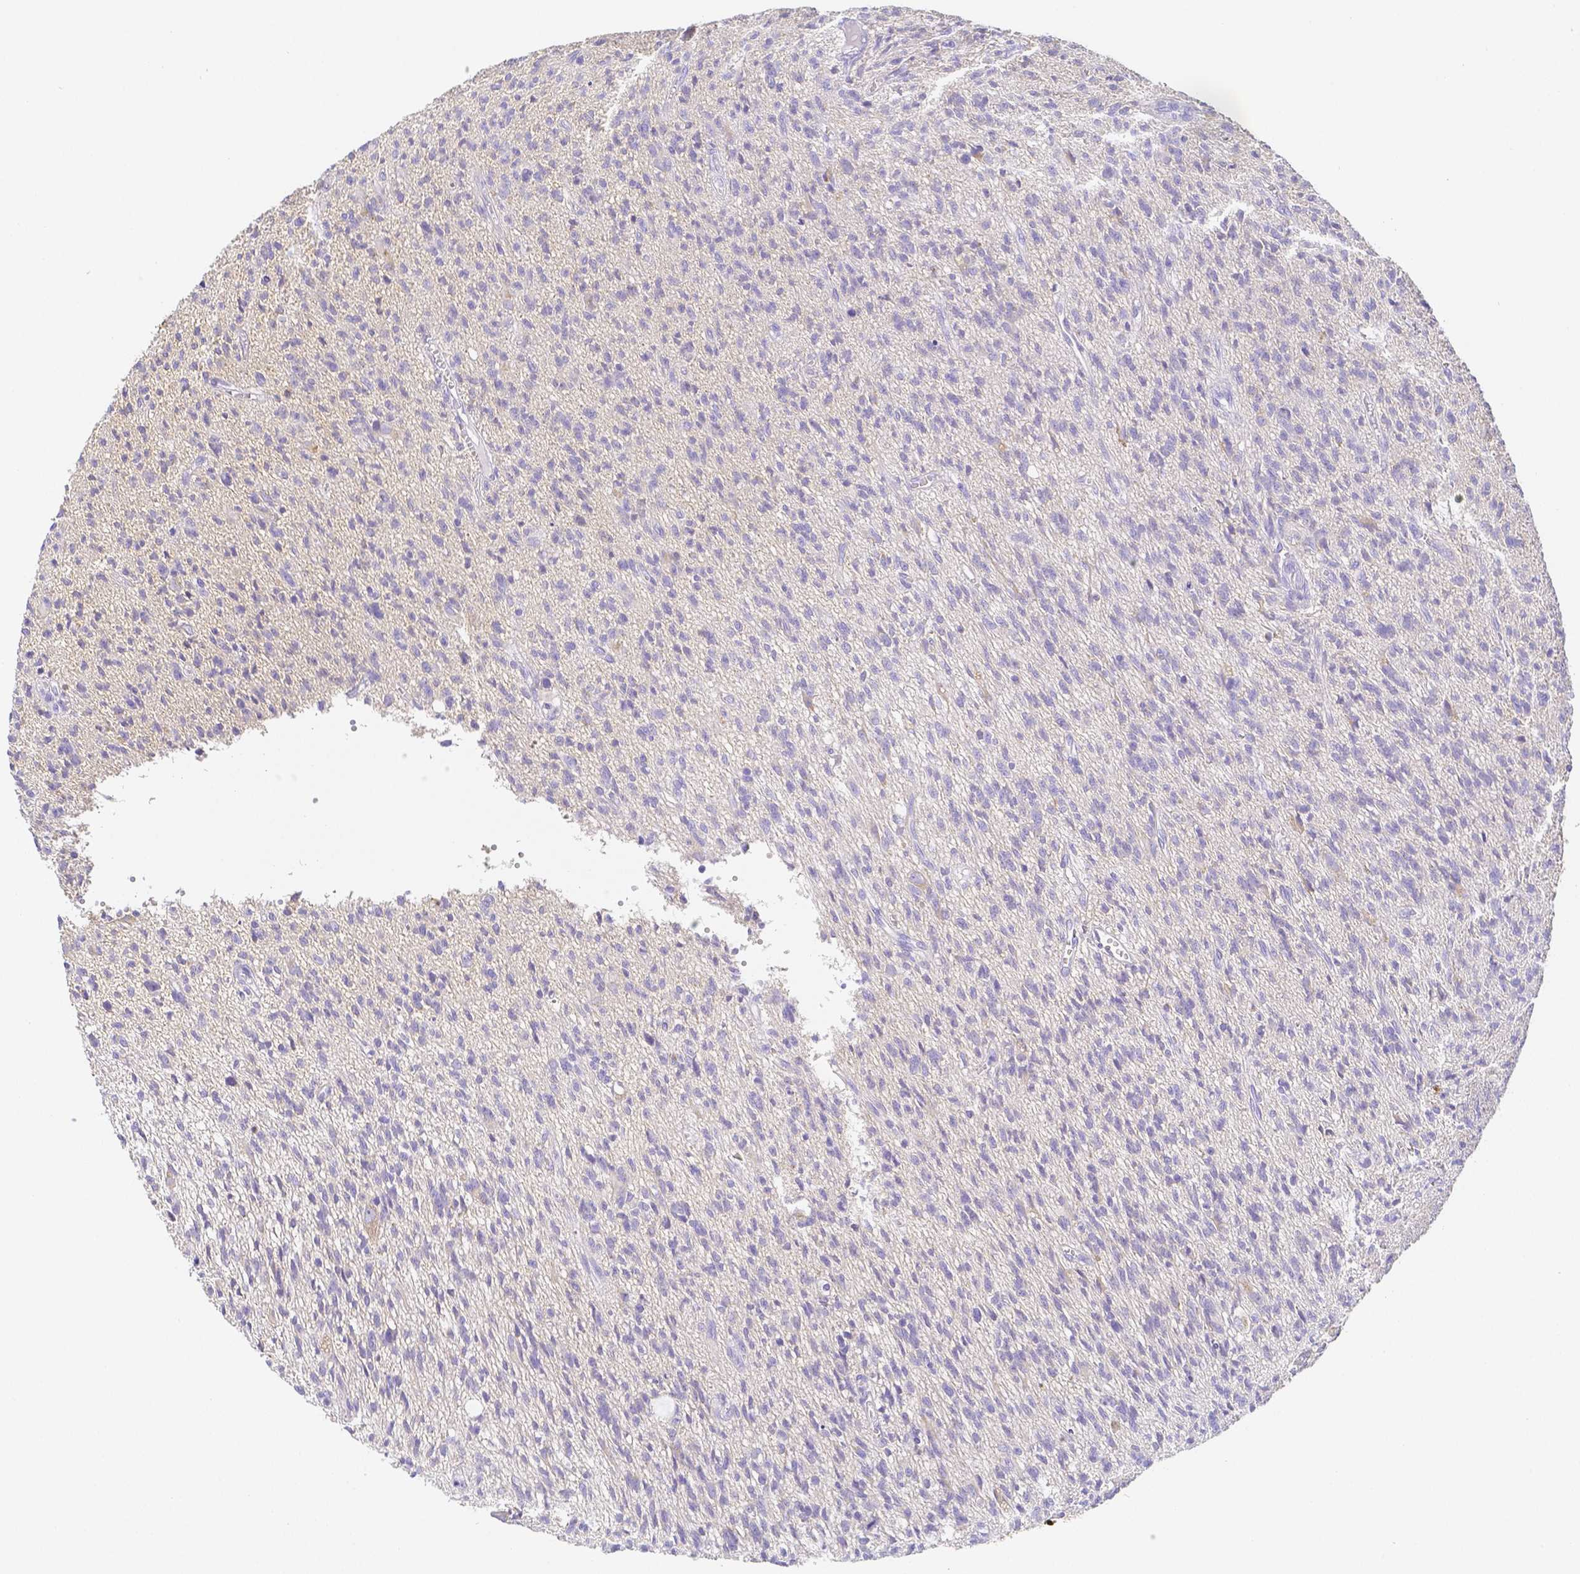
{"staining": {"intensity": "negative", "quantity": "none", "location": "none"}, "tissue": "glioma", "cell_type": "Tumor cells", "image_type": "cancer", "snomed": [{"axis": "morphology", "description": "Glioma, malignant, Low grade"}, {"axis": "topography", "description": "Brain"}], "caption": "The histopathology image demonstrates no significant expression in tumor cells of malignant glioma (low-grade).", "gene": "ZG16B", "patient": {"sex": "male", "age": 64}}